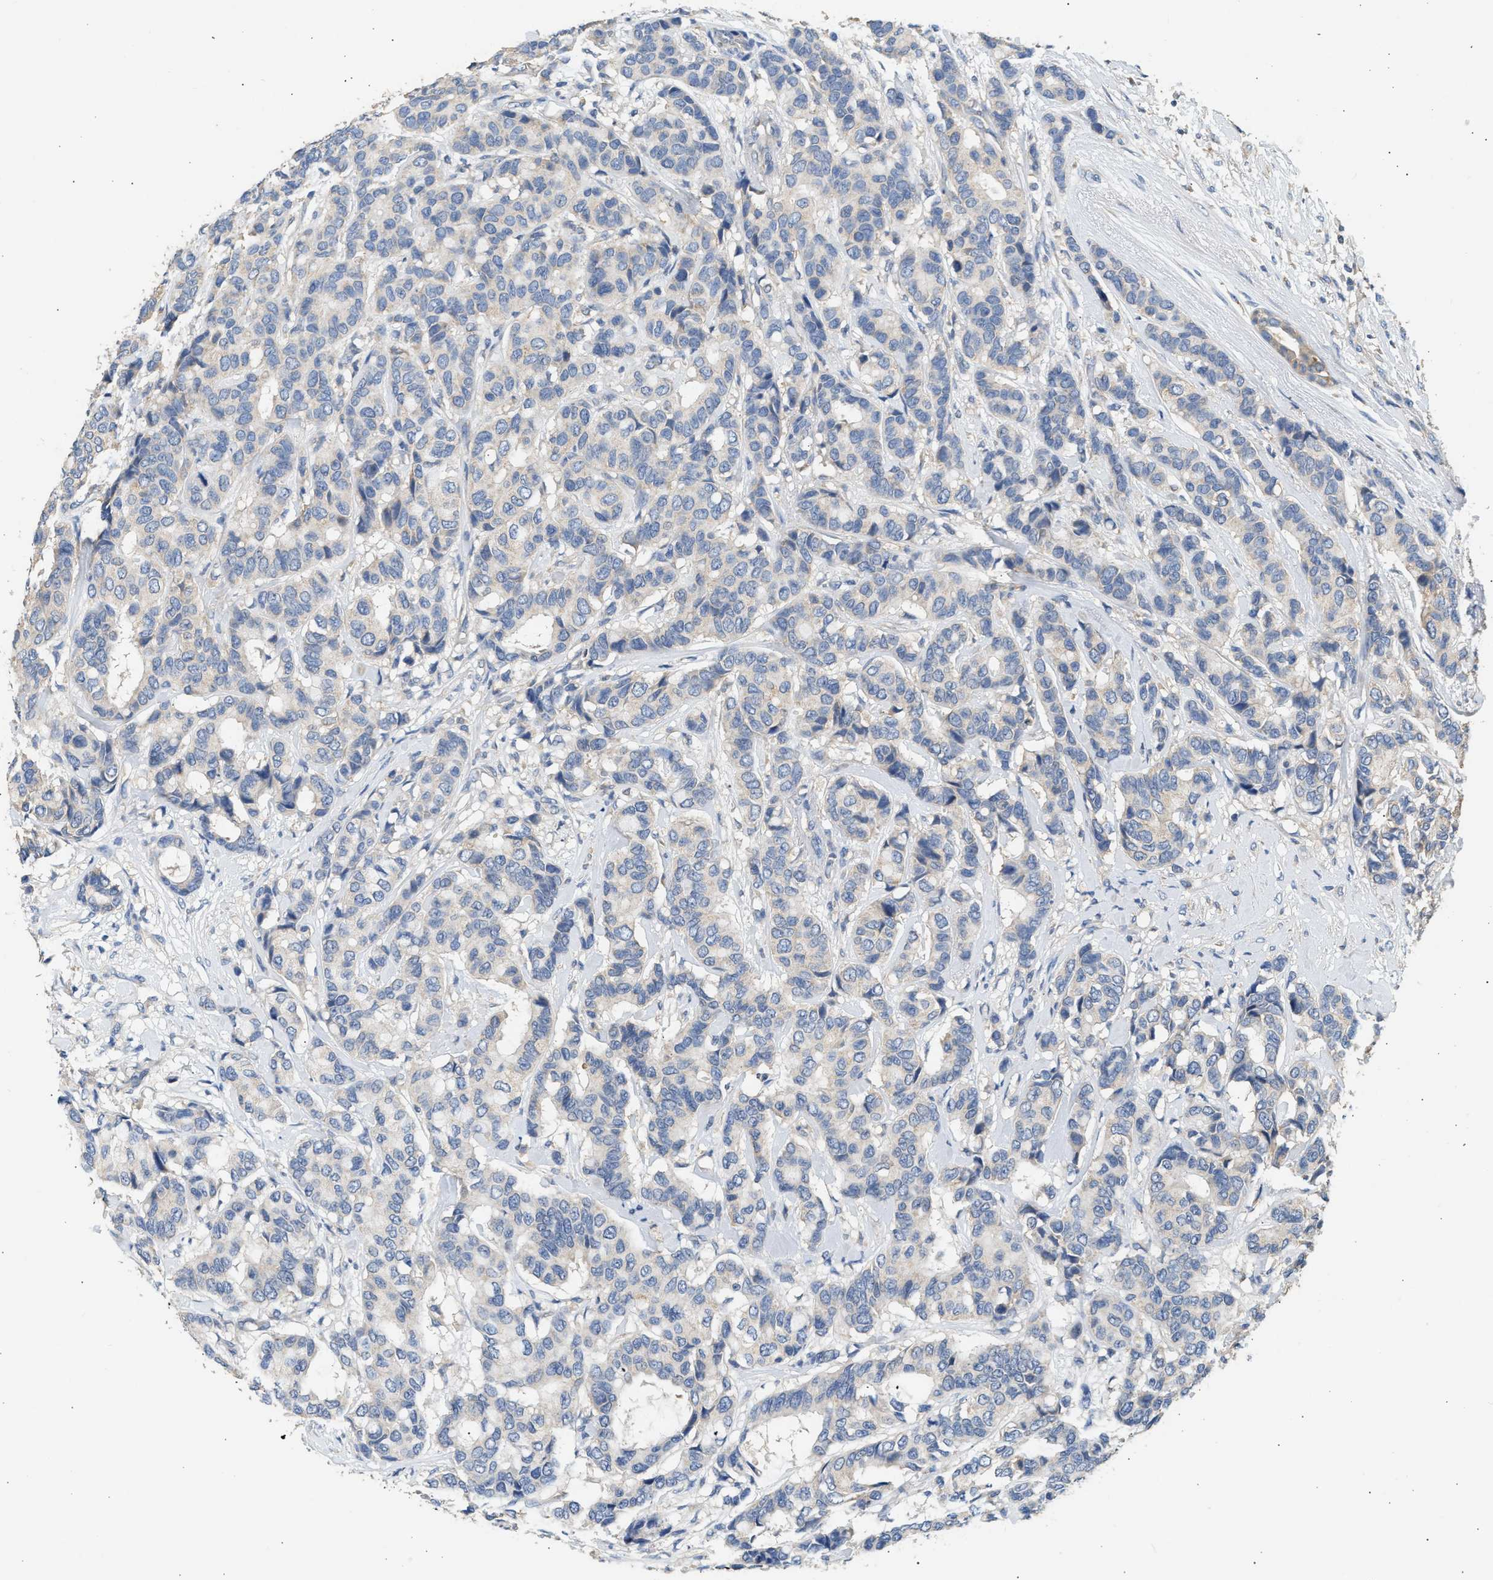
{"staining": {"intensity": "negative", "quantity": "none", "location": "none"}, "tissue": "breast cancer", "cell_type": "Tumor cells", "image_type": "cancer", "snomed": [{"axis": "morphology", "description": "Duct carcinoma"}, {"axis": "topography", "description": "Breast"}], "caption": "Immunohistochemistry (IHC) image of human breast cancer stained for a protein (brown), which demonstrates no positivity in tumor cells.", "gene": "WDR31", "patient": {"sex": "female", "age": 87}}